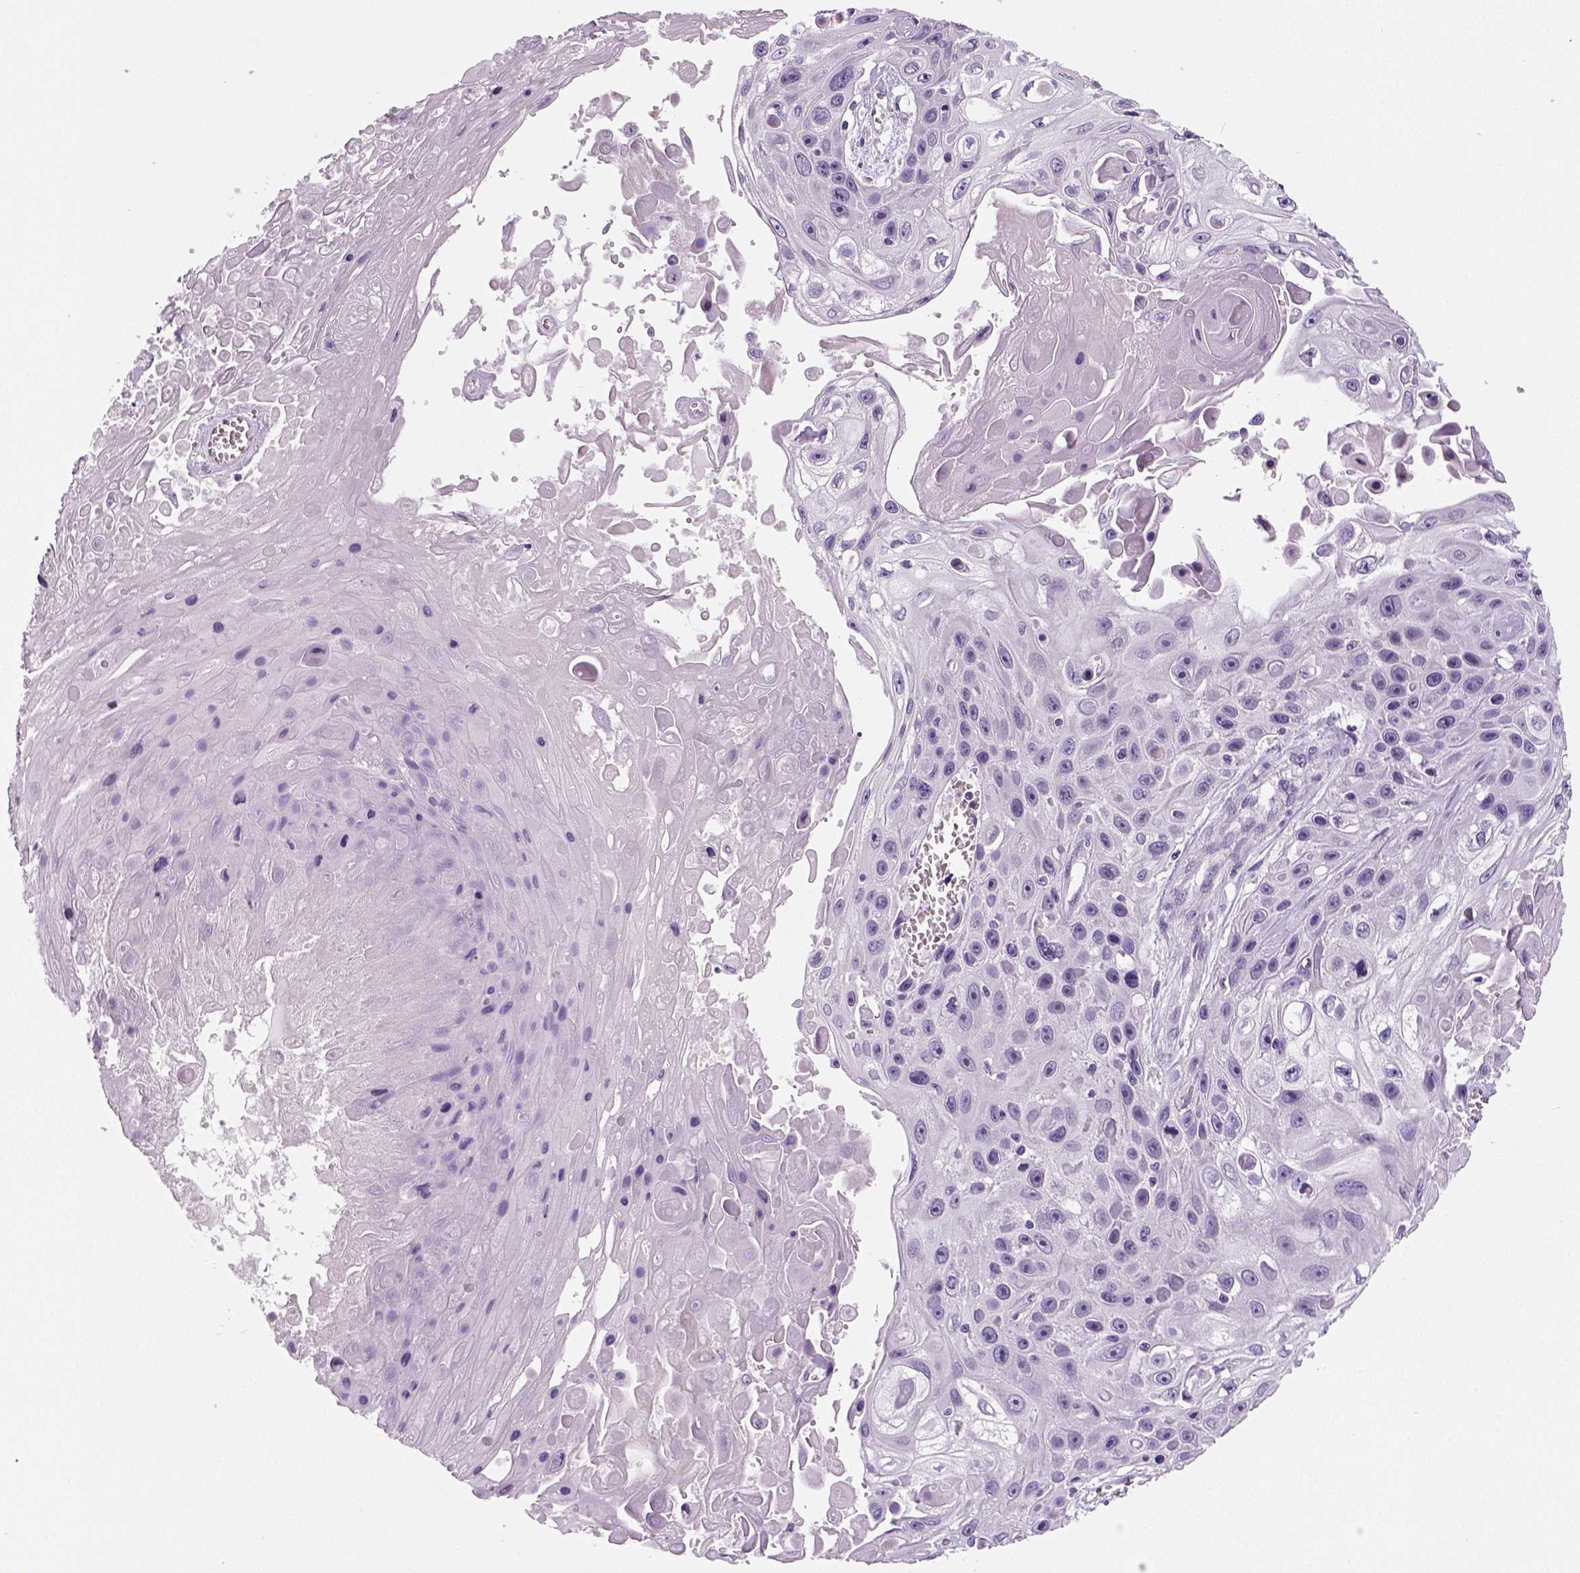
{"staining": {"intensity": "negative", "quantity": "none", "location": "none"}, "tissue": "skin cancer", "cell_type": "Tumor cells", "image_type": "cancer", "snomed": [{"axis": "morphology", "description": "Squamous cell carcinoma, NOS"}, {"axis": "topography", "description": "Skin"}], "caption": "Immunohistochemistry (IHC) photomicrograph of neoplastic tissue: human skin cancer (squamous cell carcinoma) stained with DAB (3,3'-diaminobenzidine) demonstrates no significant protein expression in tumor cells.", "gene": "TSPAN7", "patient": {"sex": "male", "age": 82}}